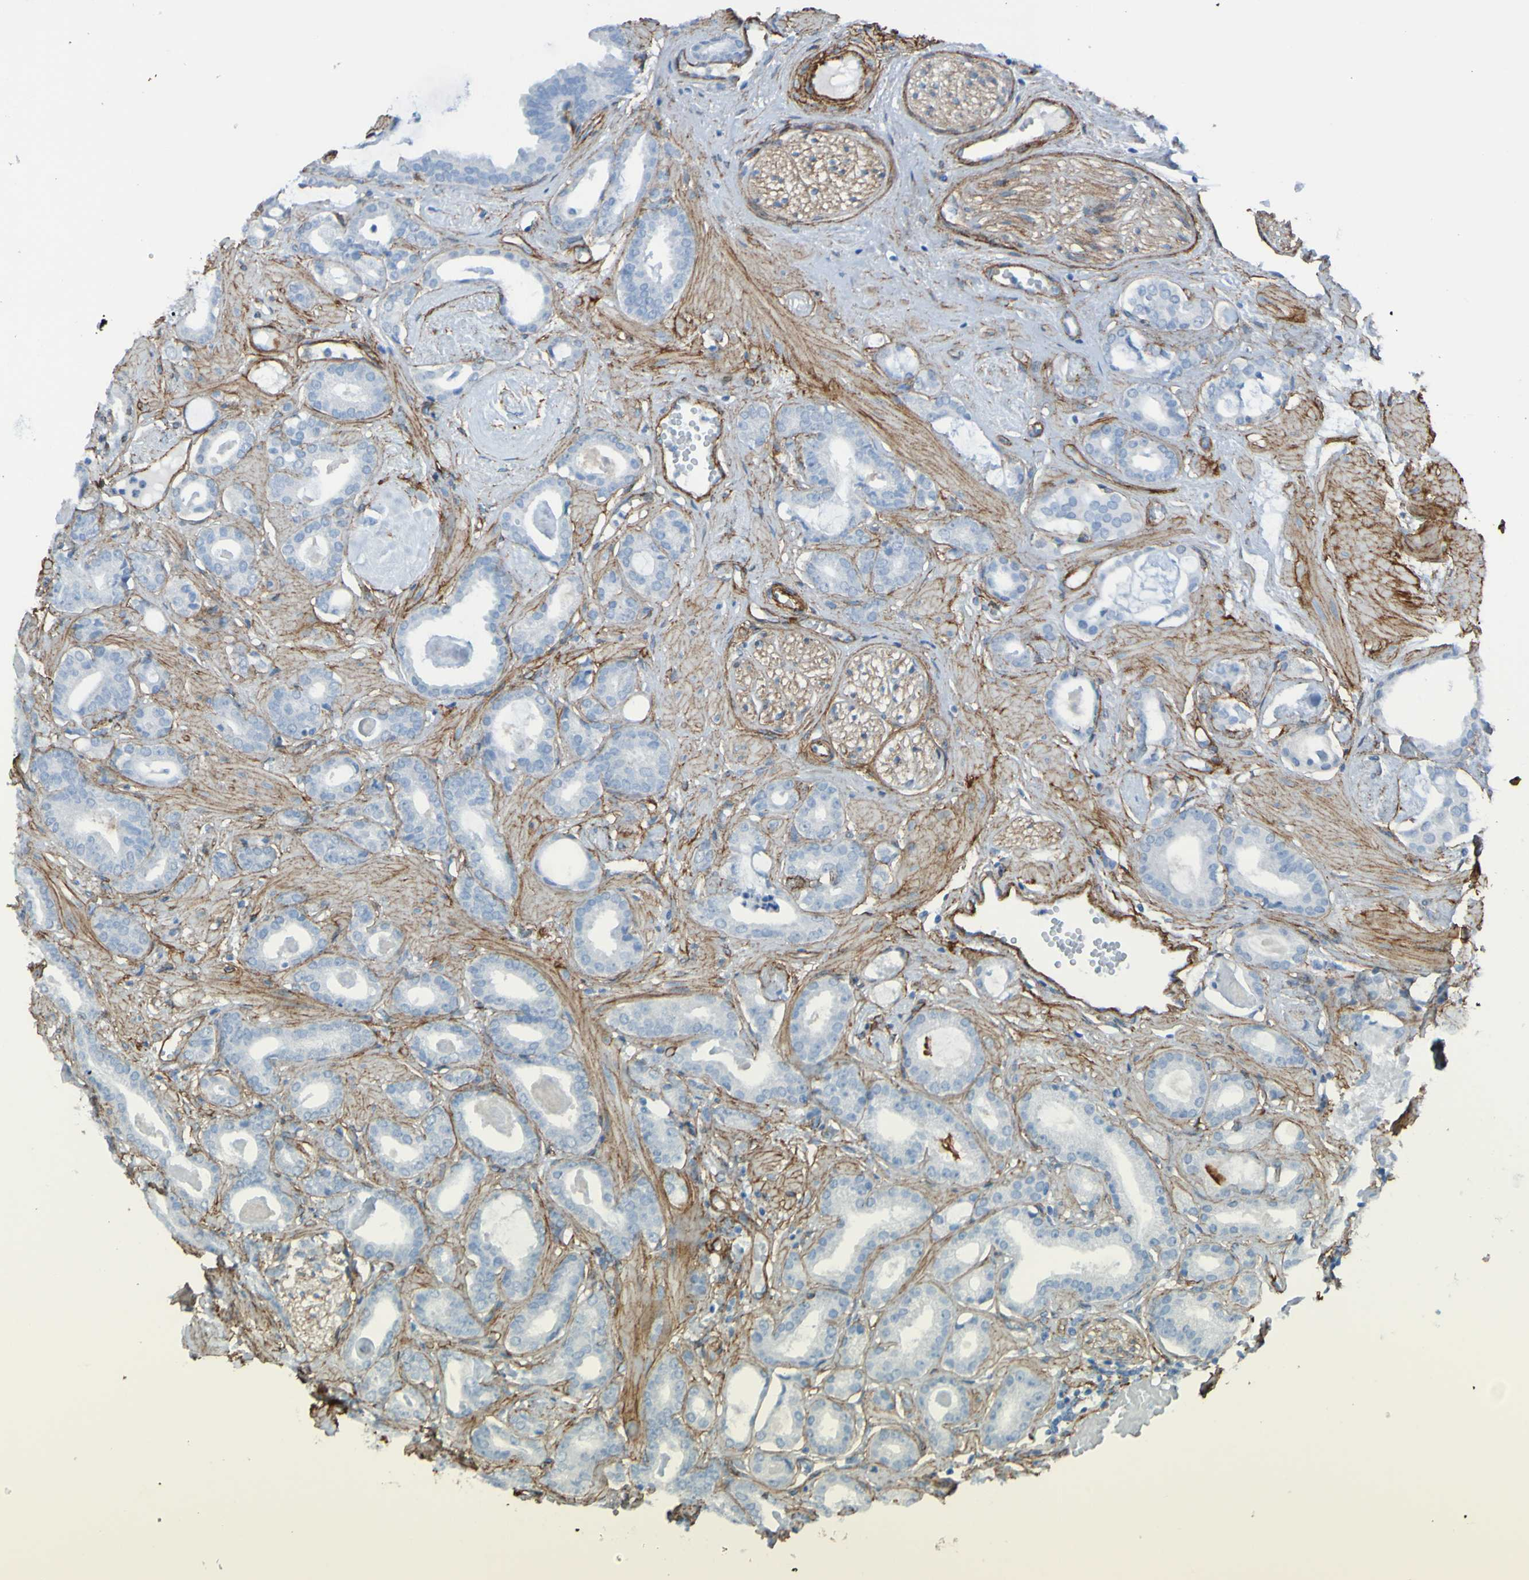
{"staining": {"intensity": "negative", "quantity": "none", "location": "none"}, "tissue": "prostate cancer", "cell_type": "Tumor cells", "image_type": "cancer", "snomed": [{"axis": "morphology", "description": "Adenocarcinoma, Low grade"}, {"axis": "topography", "description": "Prostate"}], "caption": "Image shows no protein positivity in tumor cells of low-grade adenocarcinoma (prostate) tissue.", "gene": "COL4A2", "patient": {"sex": "male", "age": 53}}